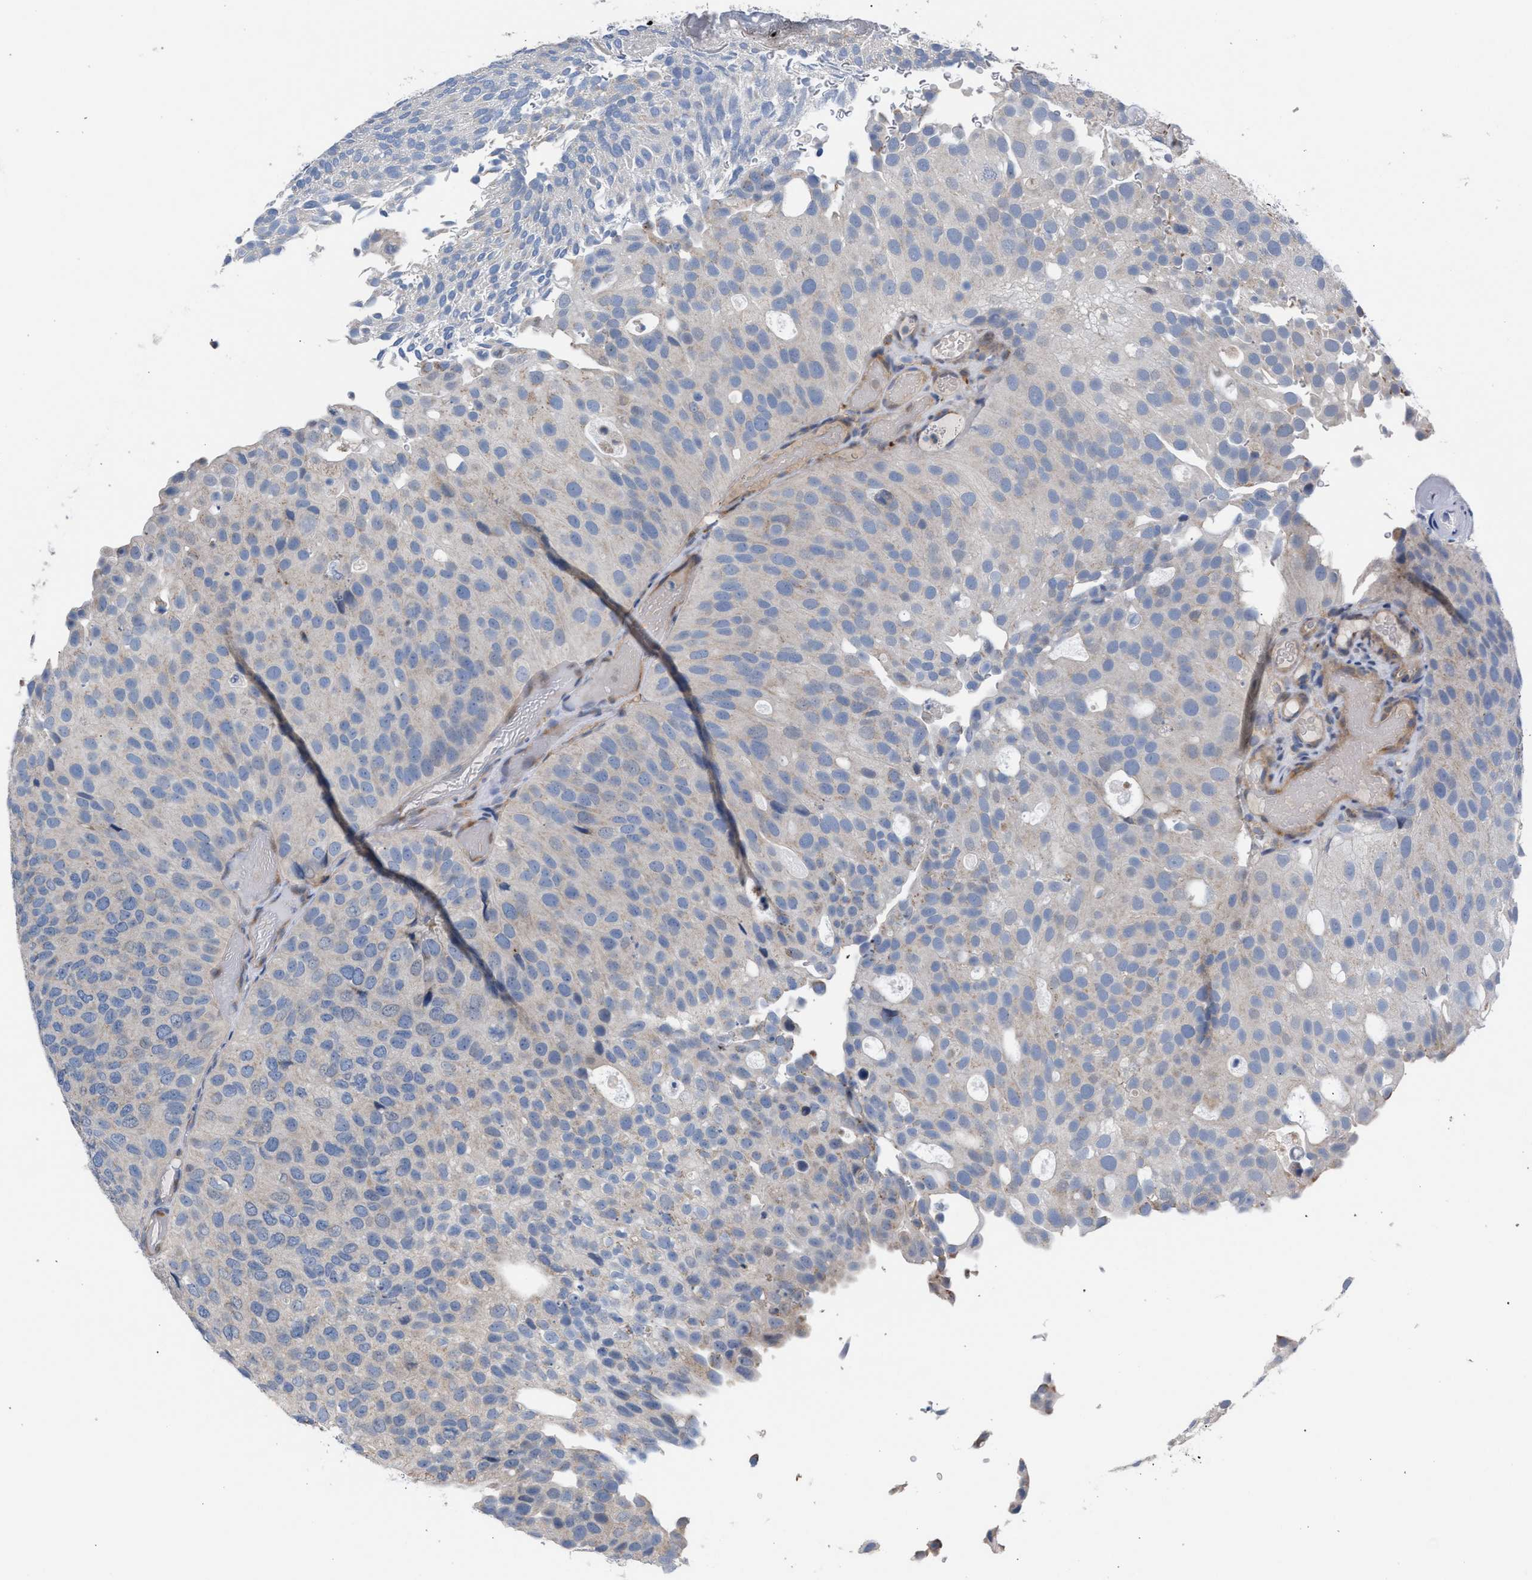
{"staining": {"intensity": "negative", "quantity": "none", "location": "none"}, "tissue": "urothelial cancer", "cell_type": "Tumor cells", "image_type": "cancer", "snomed": [{"axis": "morphology", "description": "Urothelial carcinoma, Low grade"}, {"axis": "topography", "description": "Urinary bladder"}], "caption": "The histopathology image reveals no significant expression in tumor cells of urothelial cancer. The staining is performed using DAB brown chromogen with nuclei counter-stained in using hematoxylin.", "gene": "RNF135", "patient": {"sex": "male", "age": 78}}